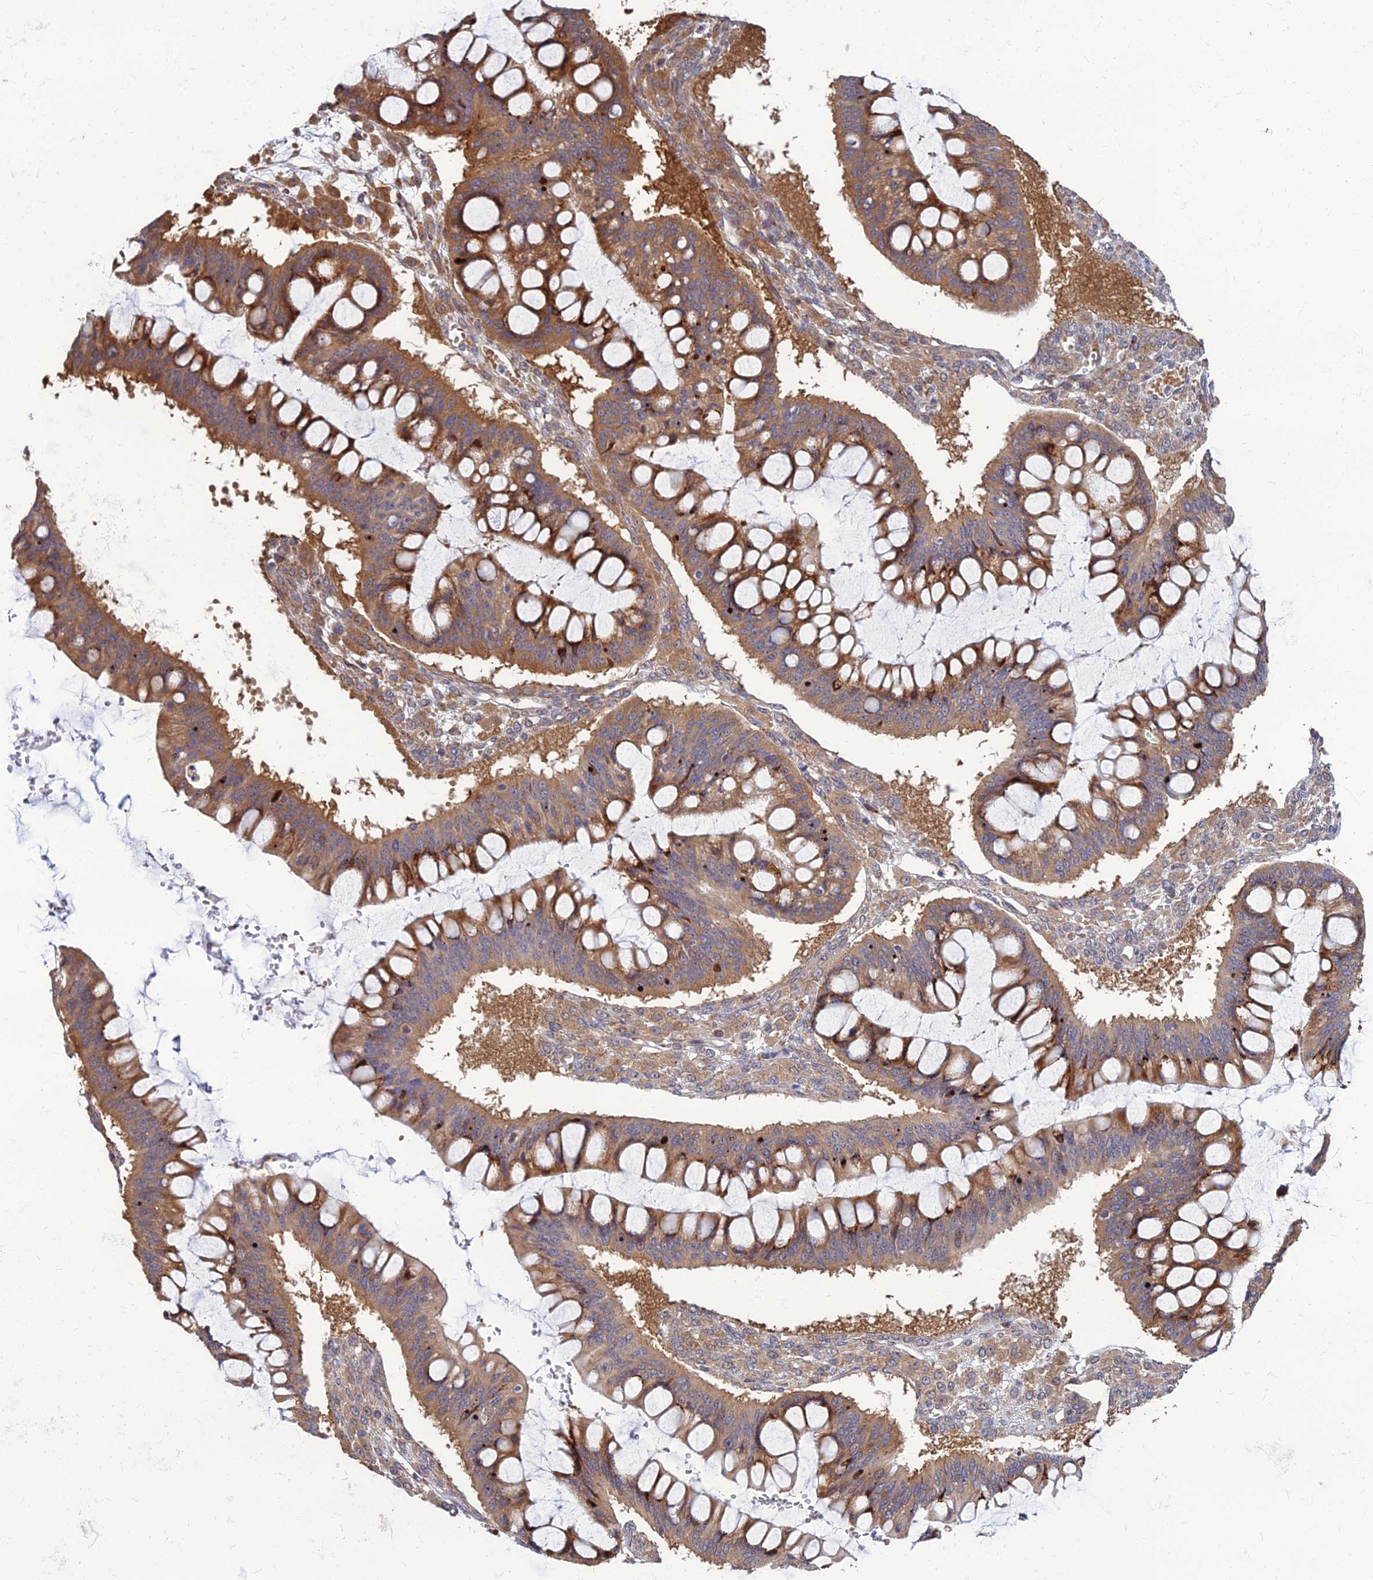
{"staining": {"intensity": "moderate", "quantity": ">75%", "location": "cytoplasmic/membranous"}, "tissue": "ovarian cancer", "cell_type": "Tumor cells", "image_type": "cancer", "snomed": [{"axis": "morphology", "description": "Cystadenocarcinoma, mucinous, NOS"}, {"axis": "topography", "description": "Ovary"}], "caption": "Immunohistochemical staining of ovarian cancer reveals moderate cytoplasmic/membranous protein expression in about >75% of tumor cells.", "gene": "CCT6B", "patient": {"sex": "female", "age": 73}}